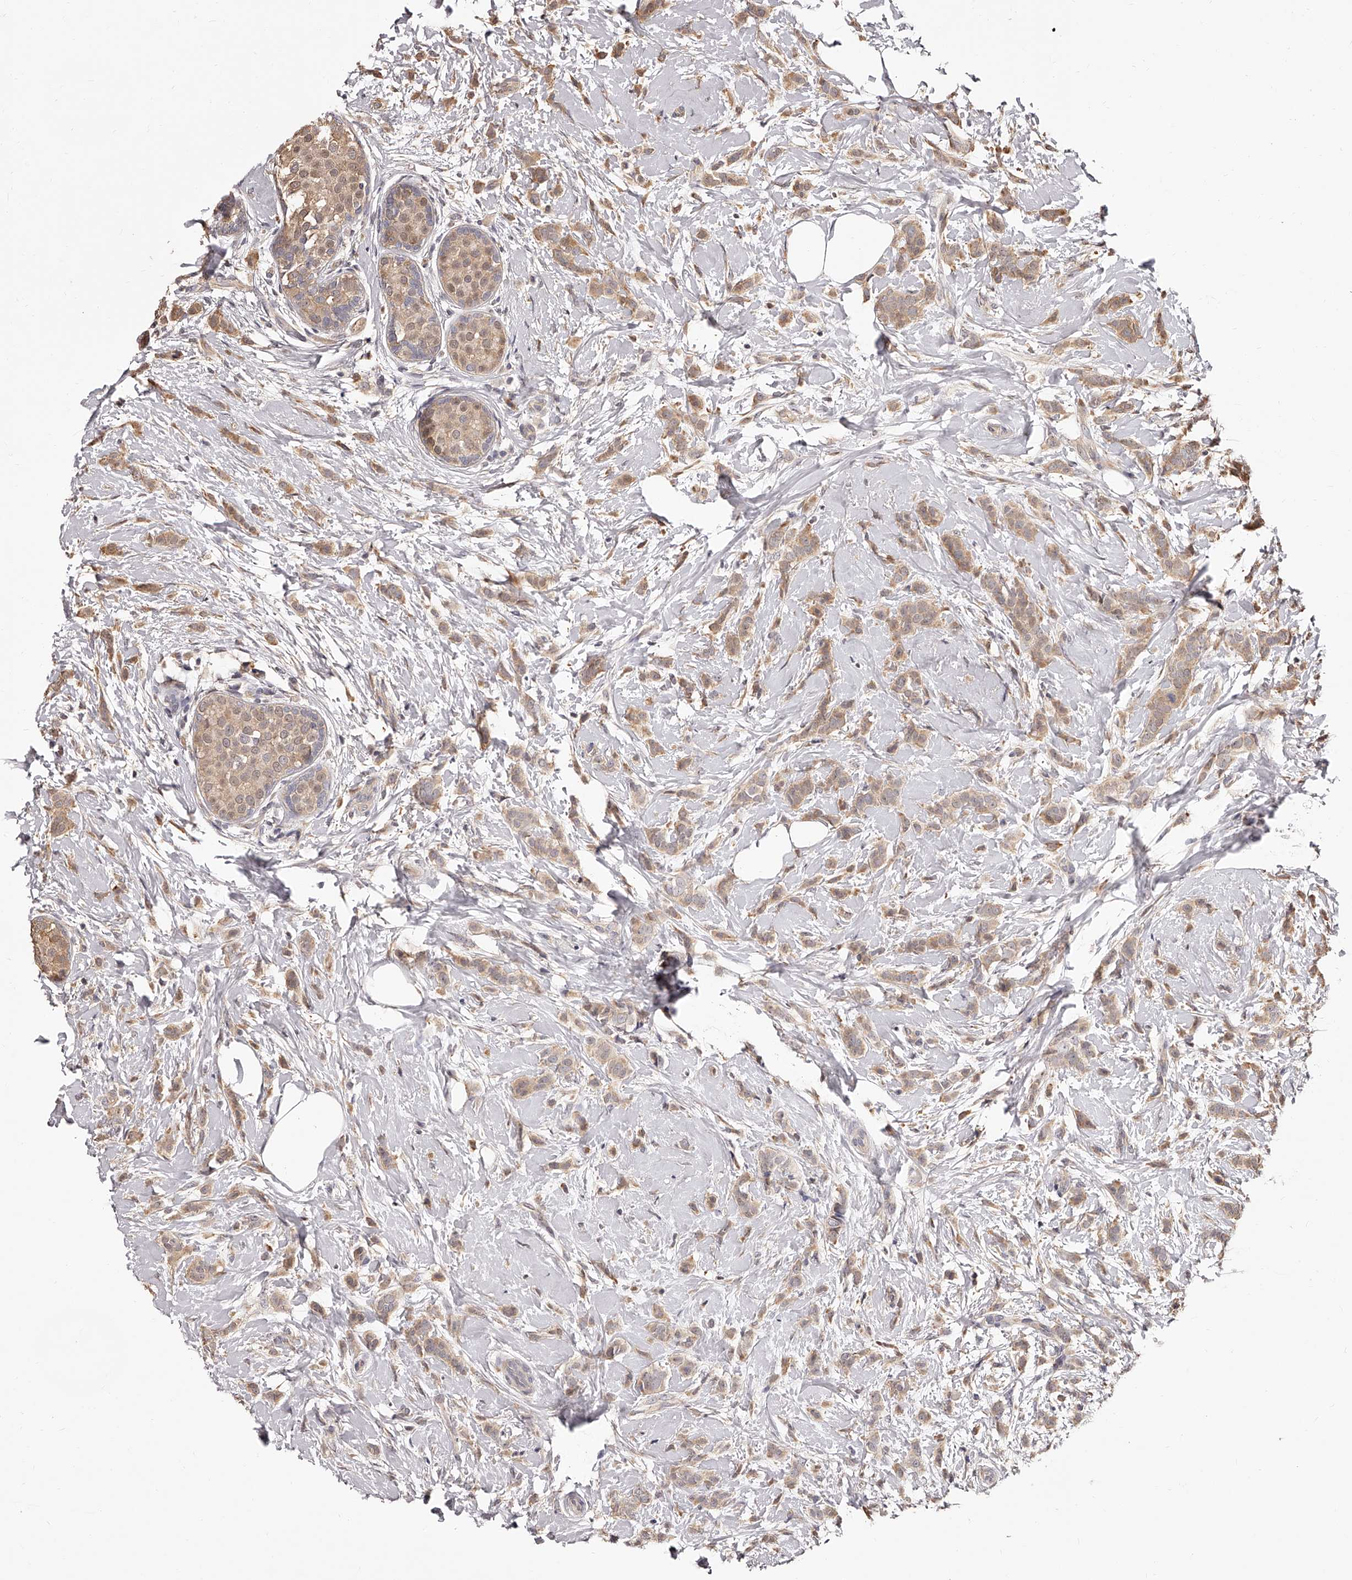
{"staining": {"intensity": "moderate", "quantity": ">75%", "location": "cytoplasmic/membranous"}, "tissue": "breast cancer", "cell_type": "Tumor cells", "image_type": "cancer", "snomed": [{"axis": "morphology", "description": "Lobular carcinoma, in situ"}, {"axis": "morphology", "description": "Lobular carcinoma"}, {"axis": "topography", "description": "Breast"}], "caption": "Immunohistochemical staining of human breast cancer (lobular carcinoma in situ) exhibits medium levels of moderate cytoplasmic/membranous protein expression in about >75% of tumor cells. The protein of interest is stained brown, and the nuclei are stained in blue (DAB (3,3'-diaminobenzidine) IHC with brightfield microscopy, high magnification).", "gene": "ZNF582", "patient": {"sex": "female", "age": 41}}